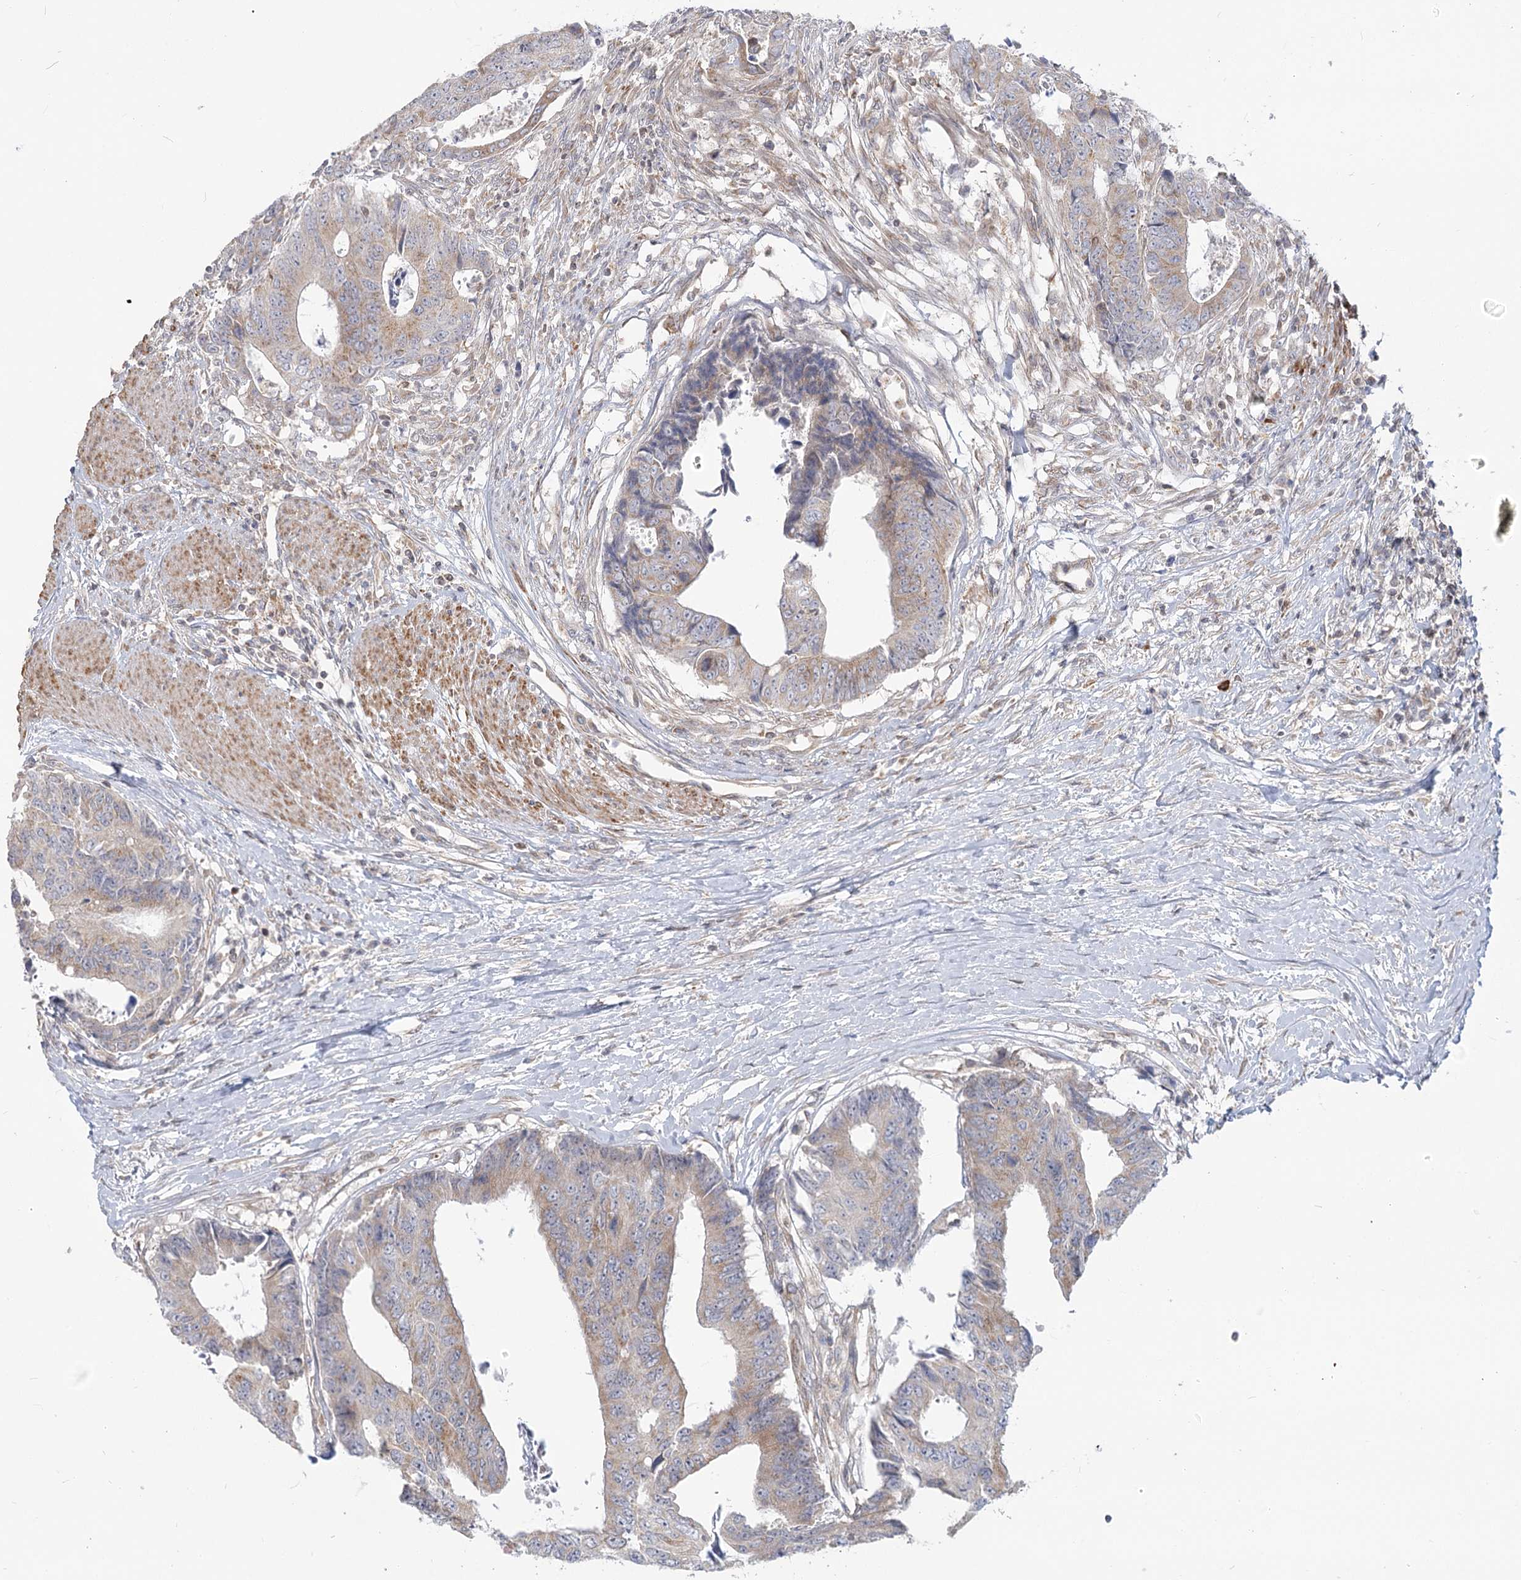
{"staining": {"intensity": "weak", "quantity": "25%-75%", "location": "cytoplasmic/membranous"}, "tissue": "colorectal cancer", "cell_type": "Tumor cells", "image_type": "cancer", "snomed": [{"axis": "morphology", "description": "Adenocarcinoma, NOS"}, {"axis": "topography", "description": "Rectum"}], "caption": "A histopathology image of adenocarcinoma (colorectal) stained for a protein shows weak cytoplasmic/membranous brown staining in tumor cells. (brown staining indicates protein expression, while blue staining denotes nuclei).", "gene": "MTMR3", "patient": {"sex": "male", "age": 84}}